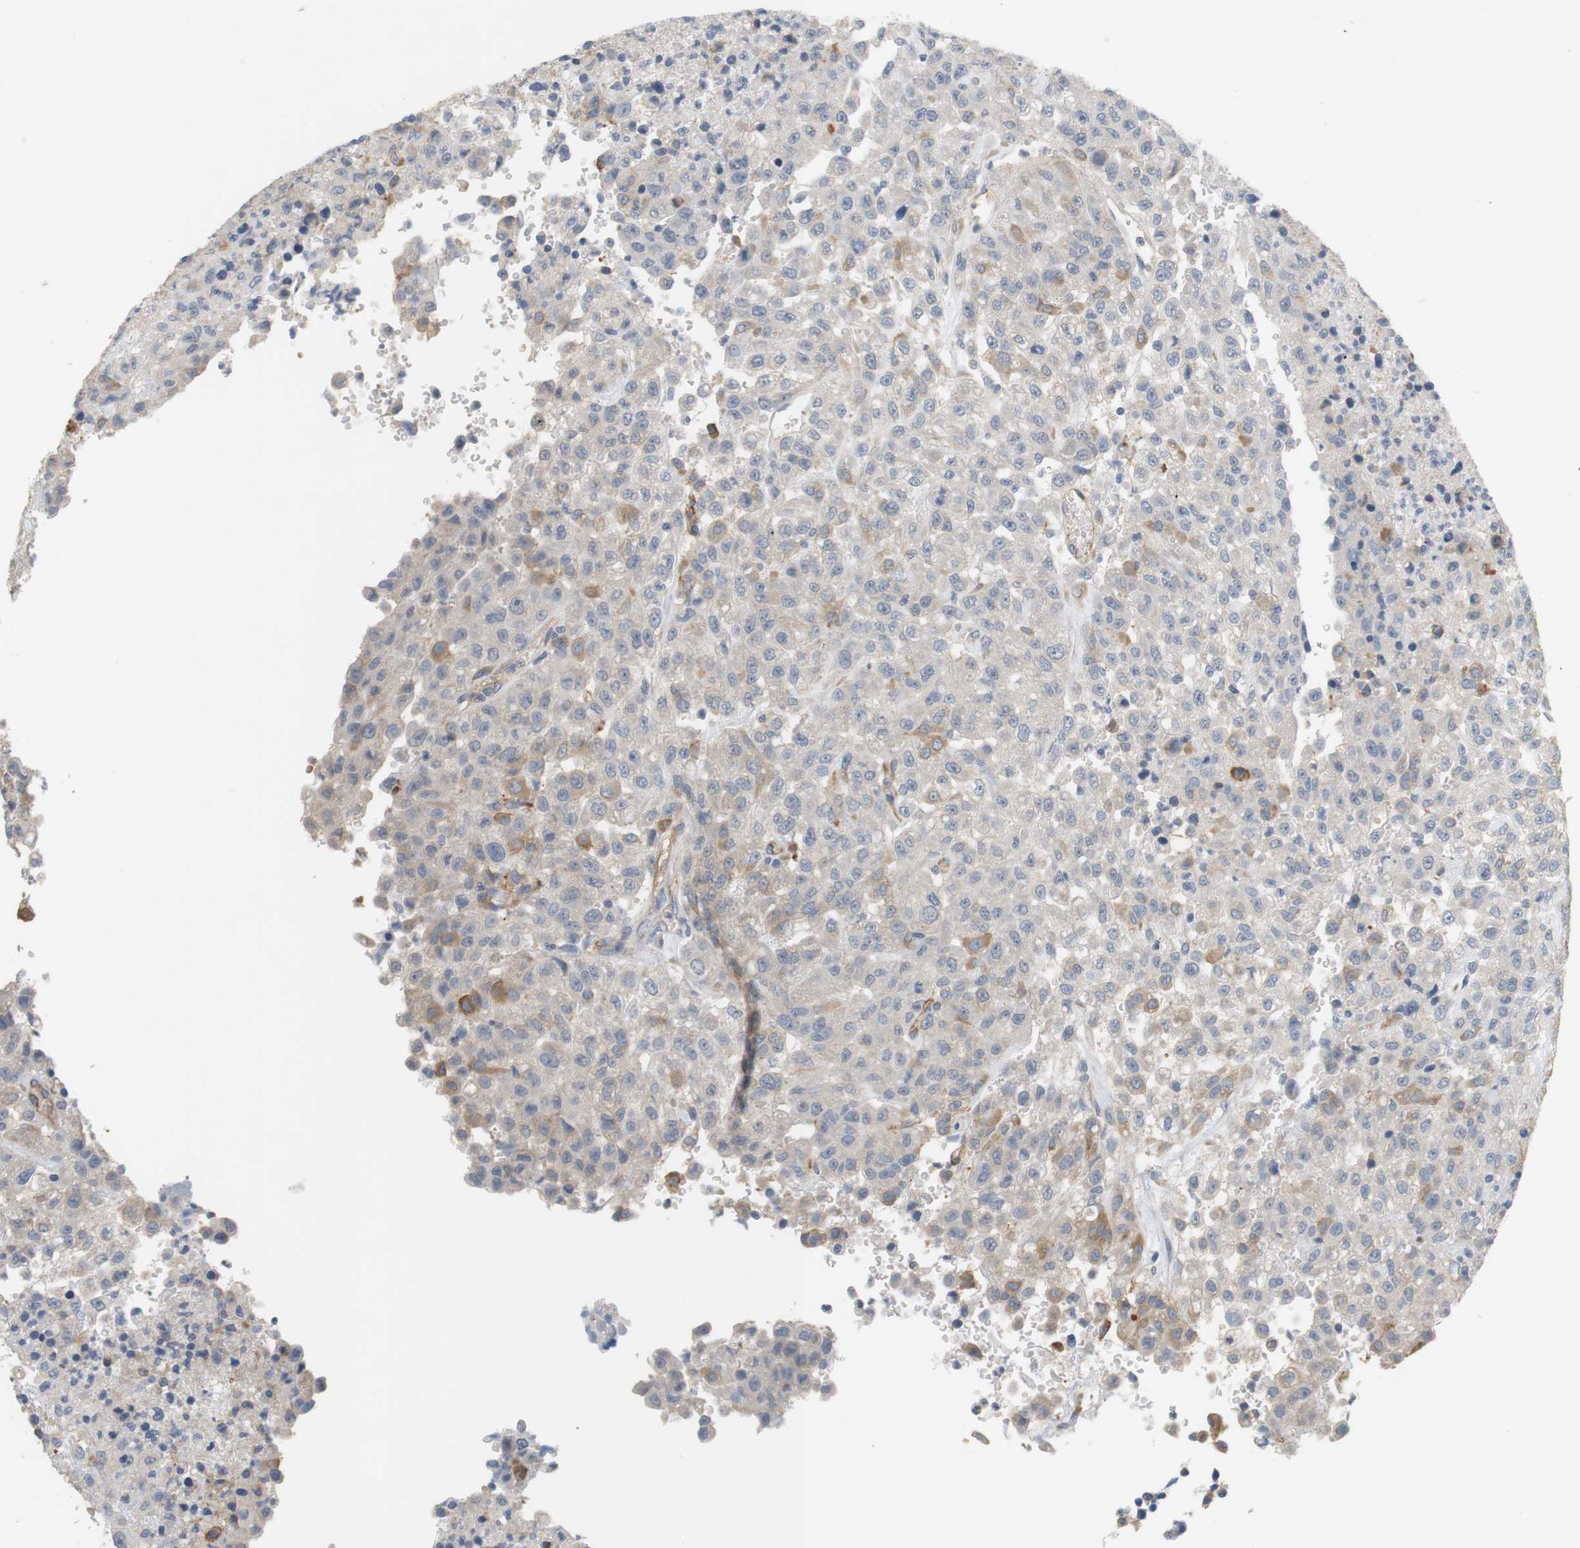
{"staining": {"intensity": "moderate", "quantity": "<25%", "location": "cytoplasmic/membranous"}, "tissue": "urothelial cancer", "cell_type": "Tumor cells", "image_type": "cancer", "snomed": [{"axis": "morphology", "description": "Urothelial carcinoma, High grade"}, {"axis": "topography", "description": "Urinary bladder"}], "caption": "Protein expression analysis of urothelial cancer exhibits moderate cytoplasmic/membranous expression in about <25% of tumor cells. The staining was performed using DAB (3,3'-diaminobenzidine) to visualize the protein expression in brown, while the nuclei were stained in blue with hematoxylin (Magnification: 20x).", "gene": "OSR1", "patient": {"sex": "male", "age": 46}}